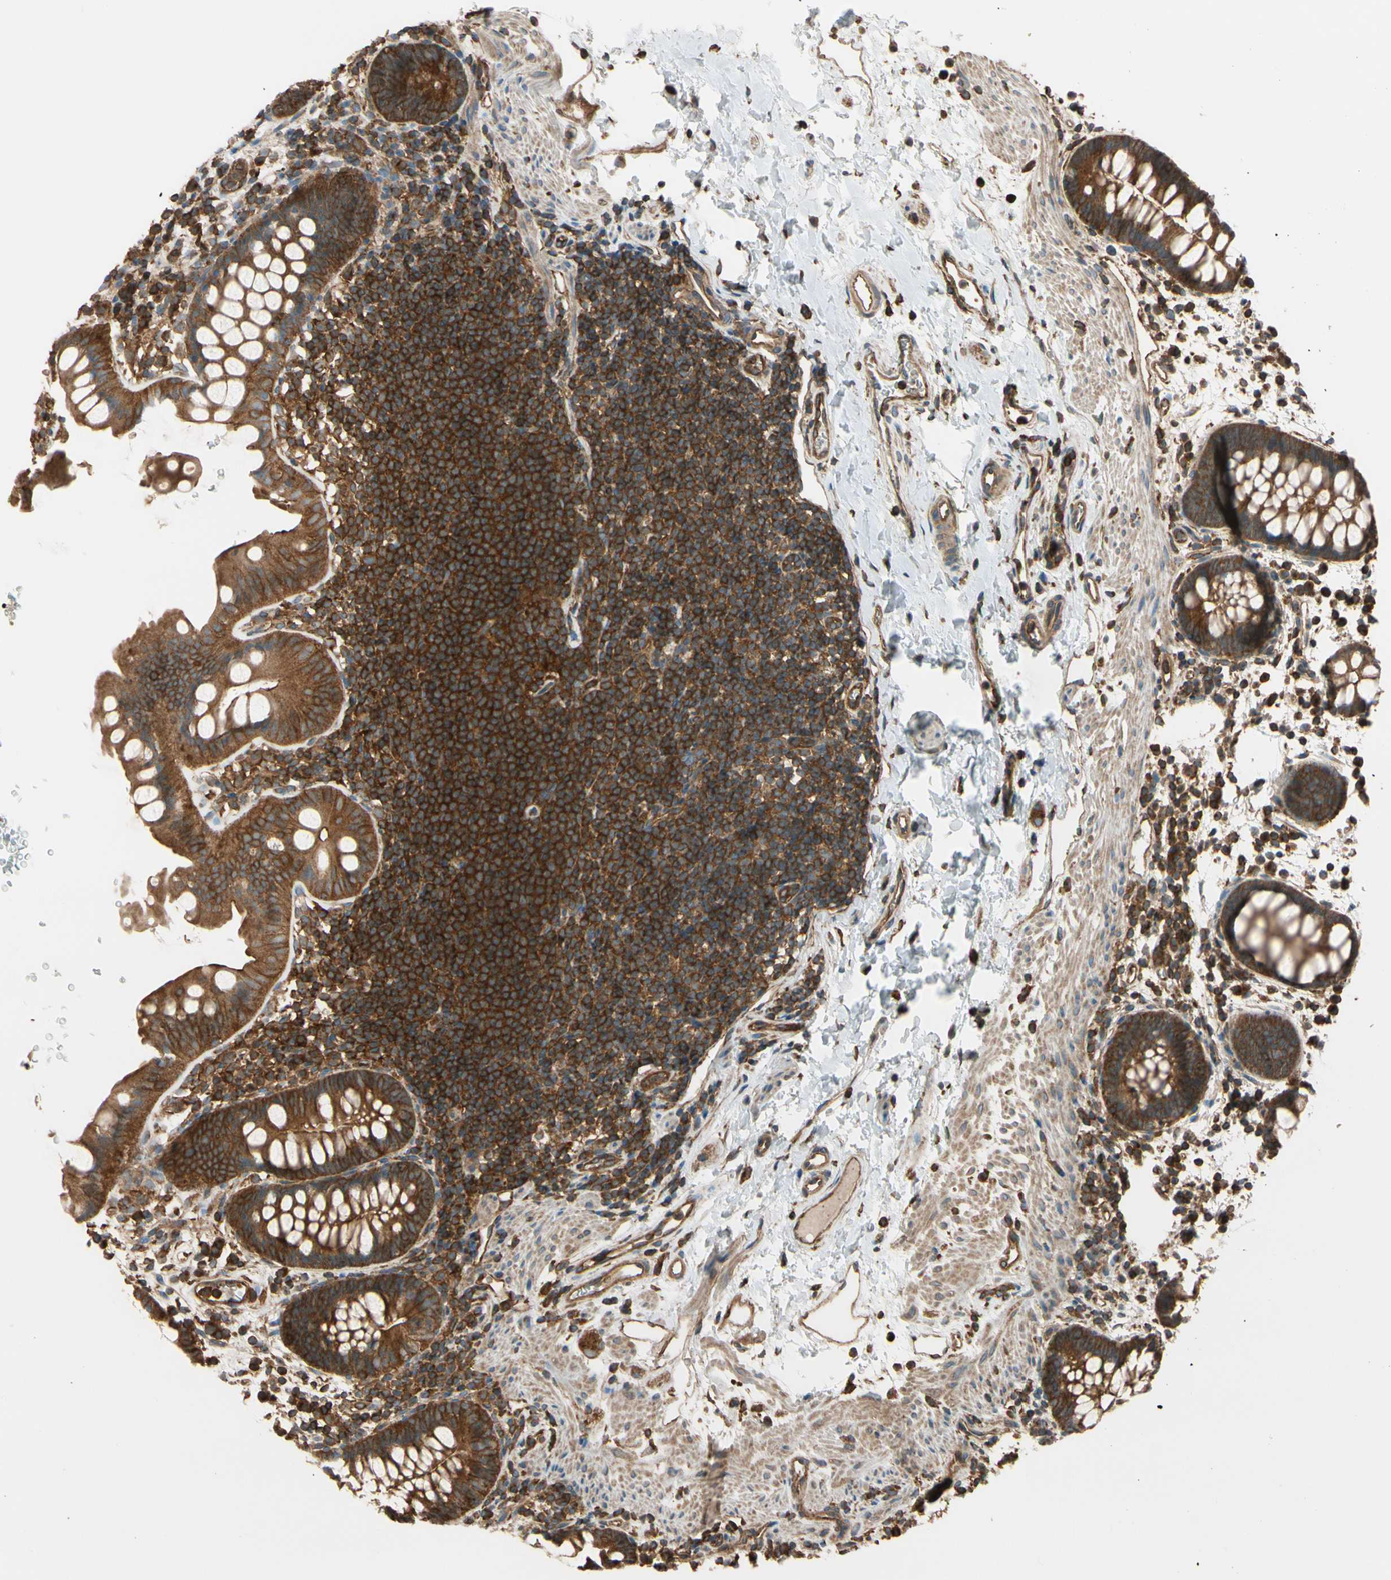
{"staining": {"intensity": "moderate", "quantity": ">75%", "location": "cytoplasmic/membranous"}, "tissue": "rectum", "cell_type": "Glandular cells", "image_type": "normal", "snomed": [{"axis": "morphology", "description": "Normal tissue, NOS"}, {"axis": "topography", "description": "Rectum"}], "caption": "Immunohistochemical staining of benign human rectum displays medium levels of moderate cytoplasmic/membranous staining in approximately >75% of glandular cells.", "gene": "EPS15", "patient": {"sex": "female", "age": 24}}